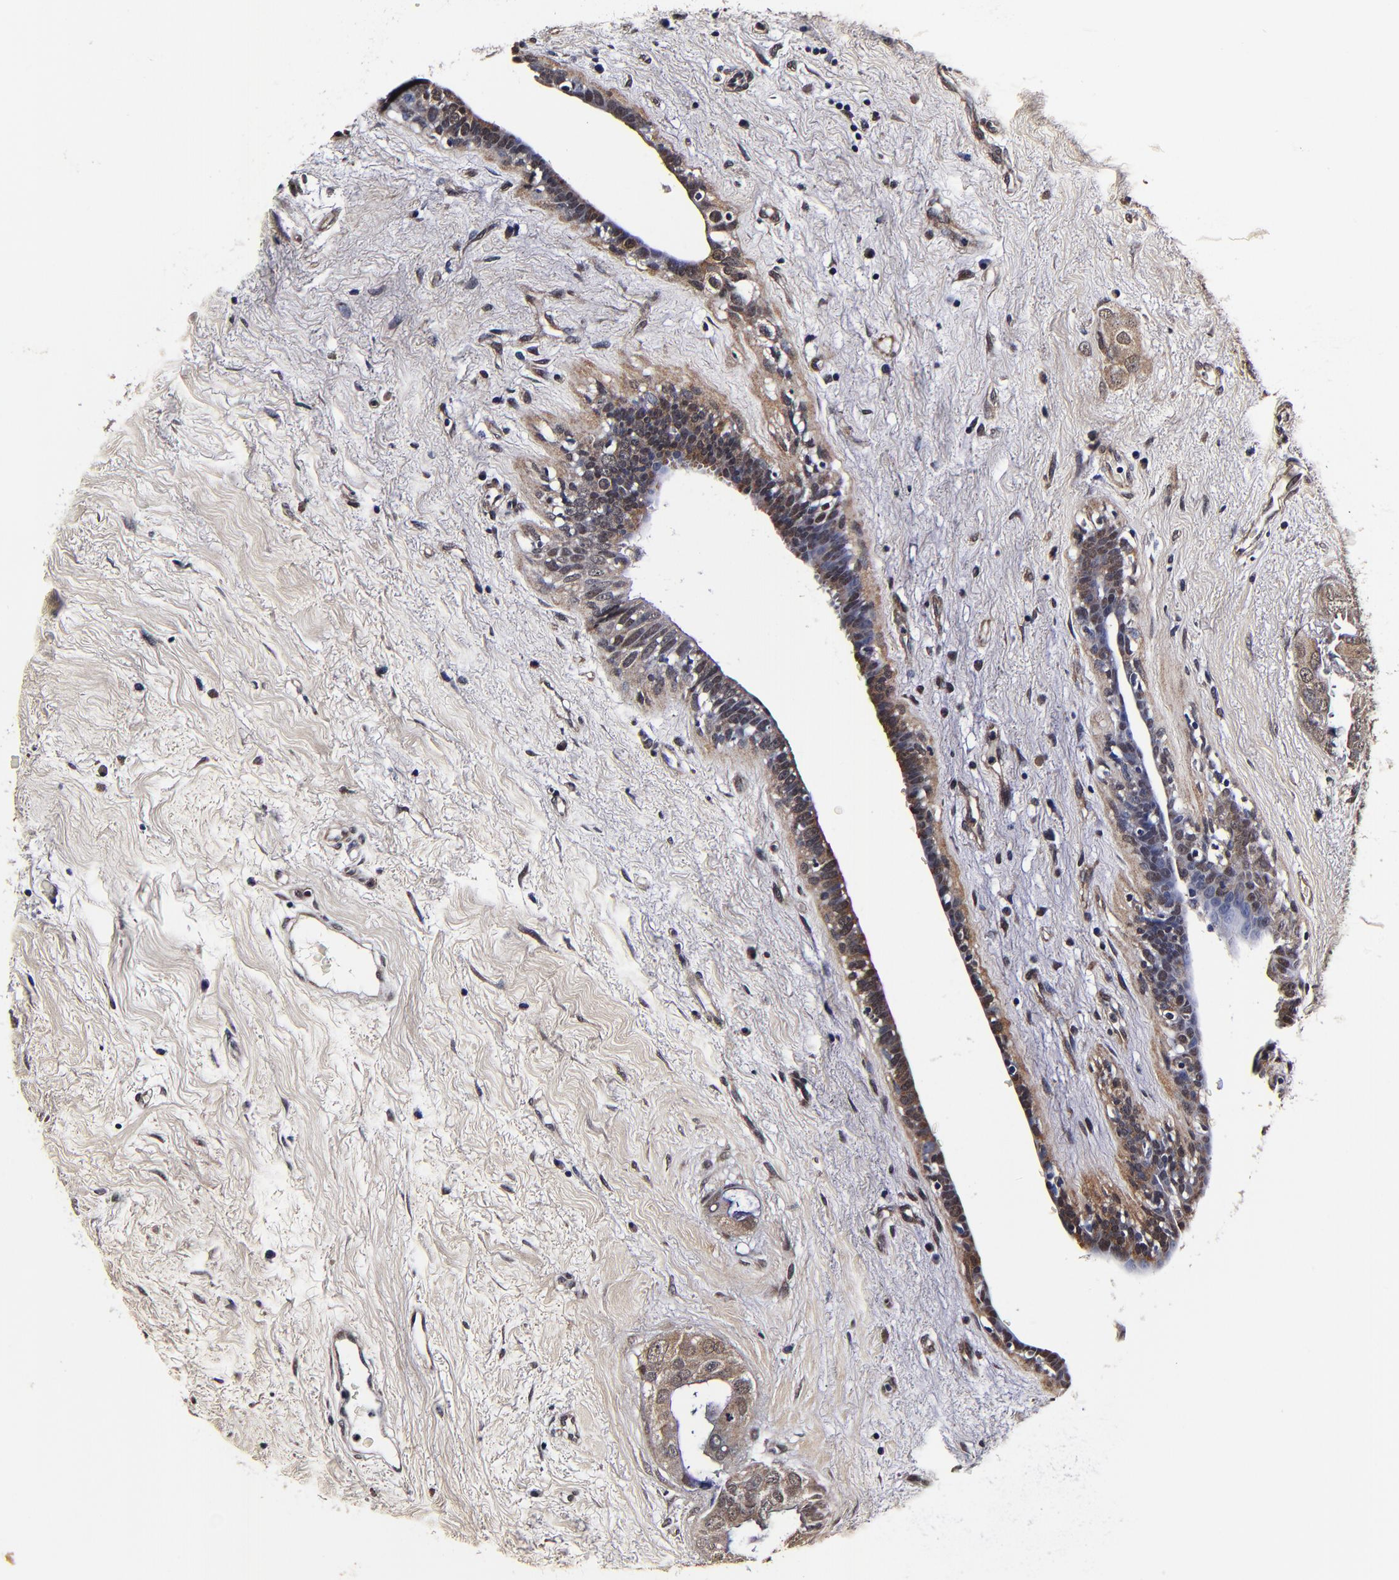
{"staining": {"intensity": "moderate", "quantity": ">75%", "location": "cytoplasmic/membranous"}, "tissue": "breast cancer", "cell_type": "Tumor cells", "image_type": "cancer", "snomed": [{"axis": "morphology", "description": "Duct carcinoma"}, {"axis": "topography", "description": "Breast"}], "caption": "This image reveals immunohistochemistry staining of human breast cancer (intraductal carcinoma), with medium moderate cytoplasmic/membranous positivity in about >75% of tumor cells.", "gene": "MMP15", "patient": {"sex": "female", "age": 40}}